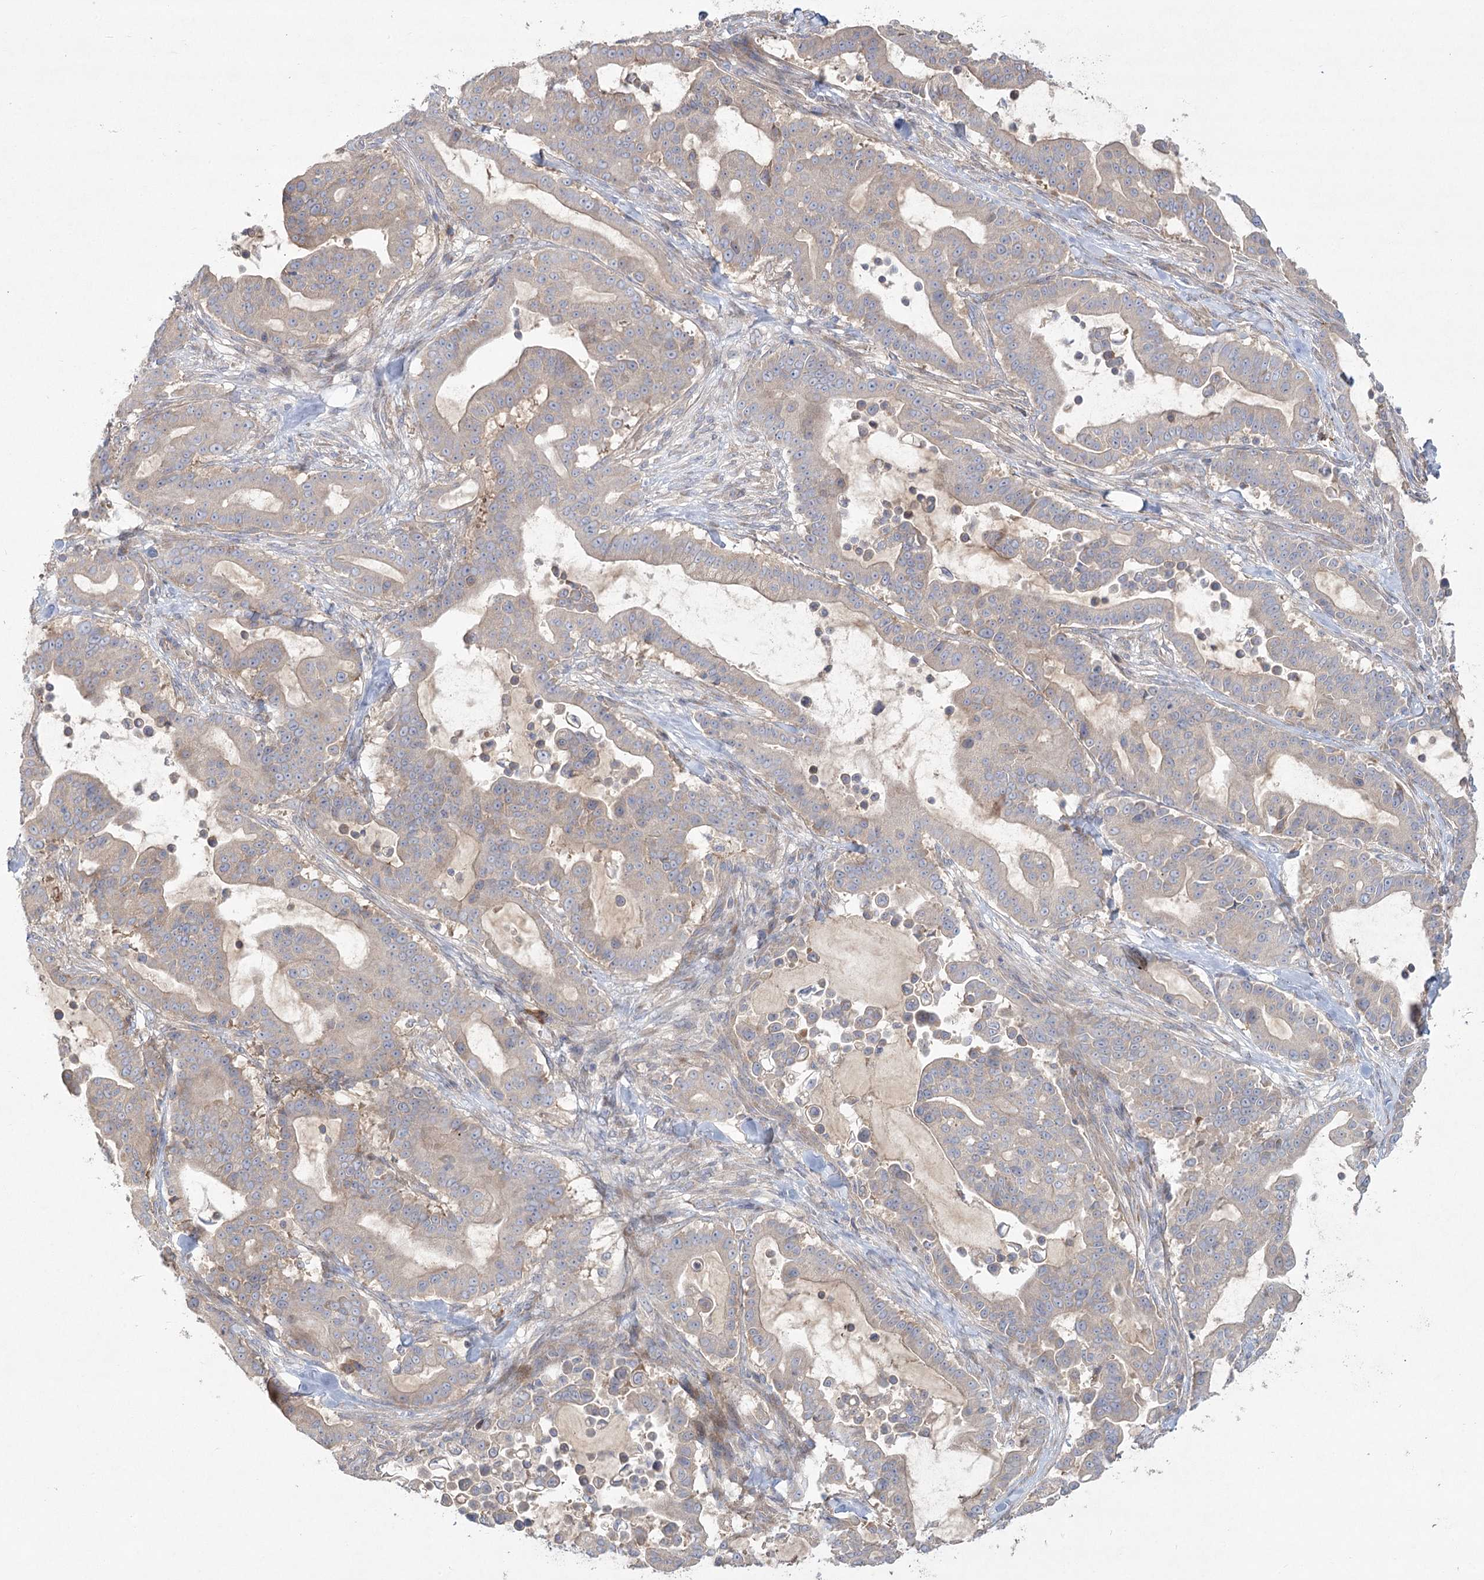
{"staining": {"intensity": "weak", "quantity": "<25%", "location": "cytoplasmic/membranous"}, "tissue": "pancreatic cancer", "cell_type": "Tumor cells", "image_type": "cancer", "snomed": [{"axis": "morphology", "description": "Adenocarcinoma, NOS"}, {"axis": "topography", "description": "Pancreas"}], "caption": "There is no significant positivity in tumor cells of adenocarcinoma (pancreatic).", "gene": "CAMTA1", "patient": {"sex": "male", "age": 63}}